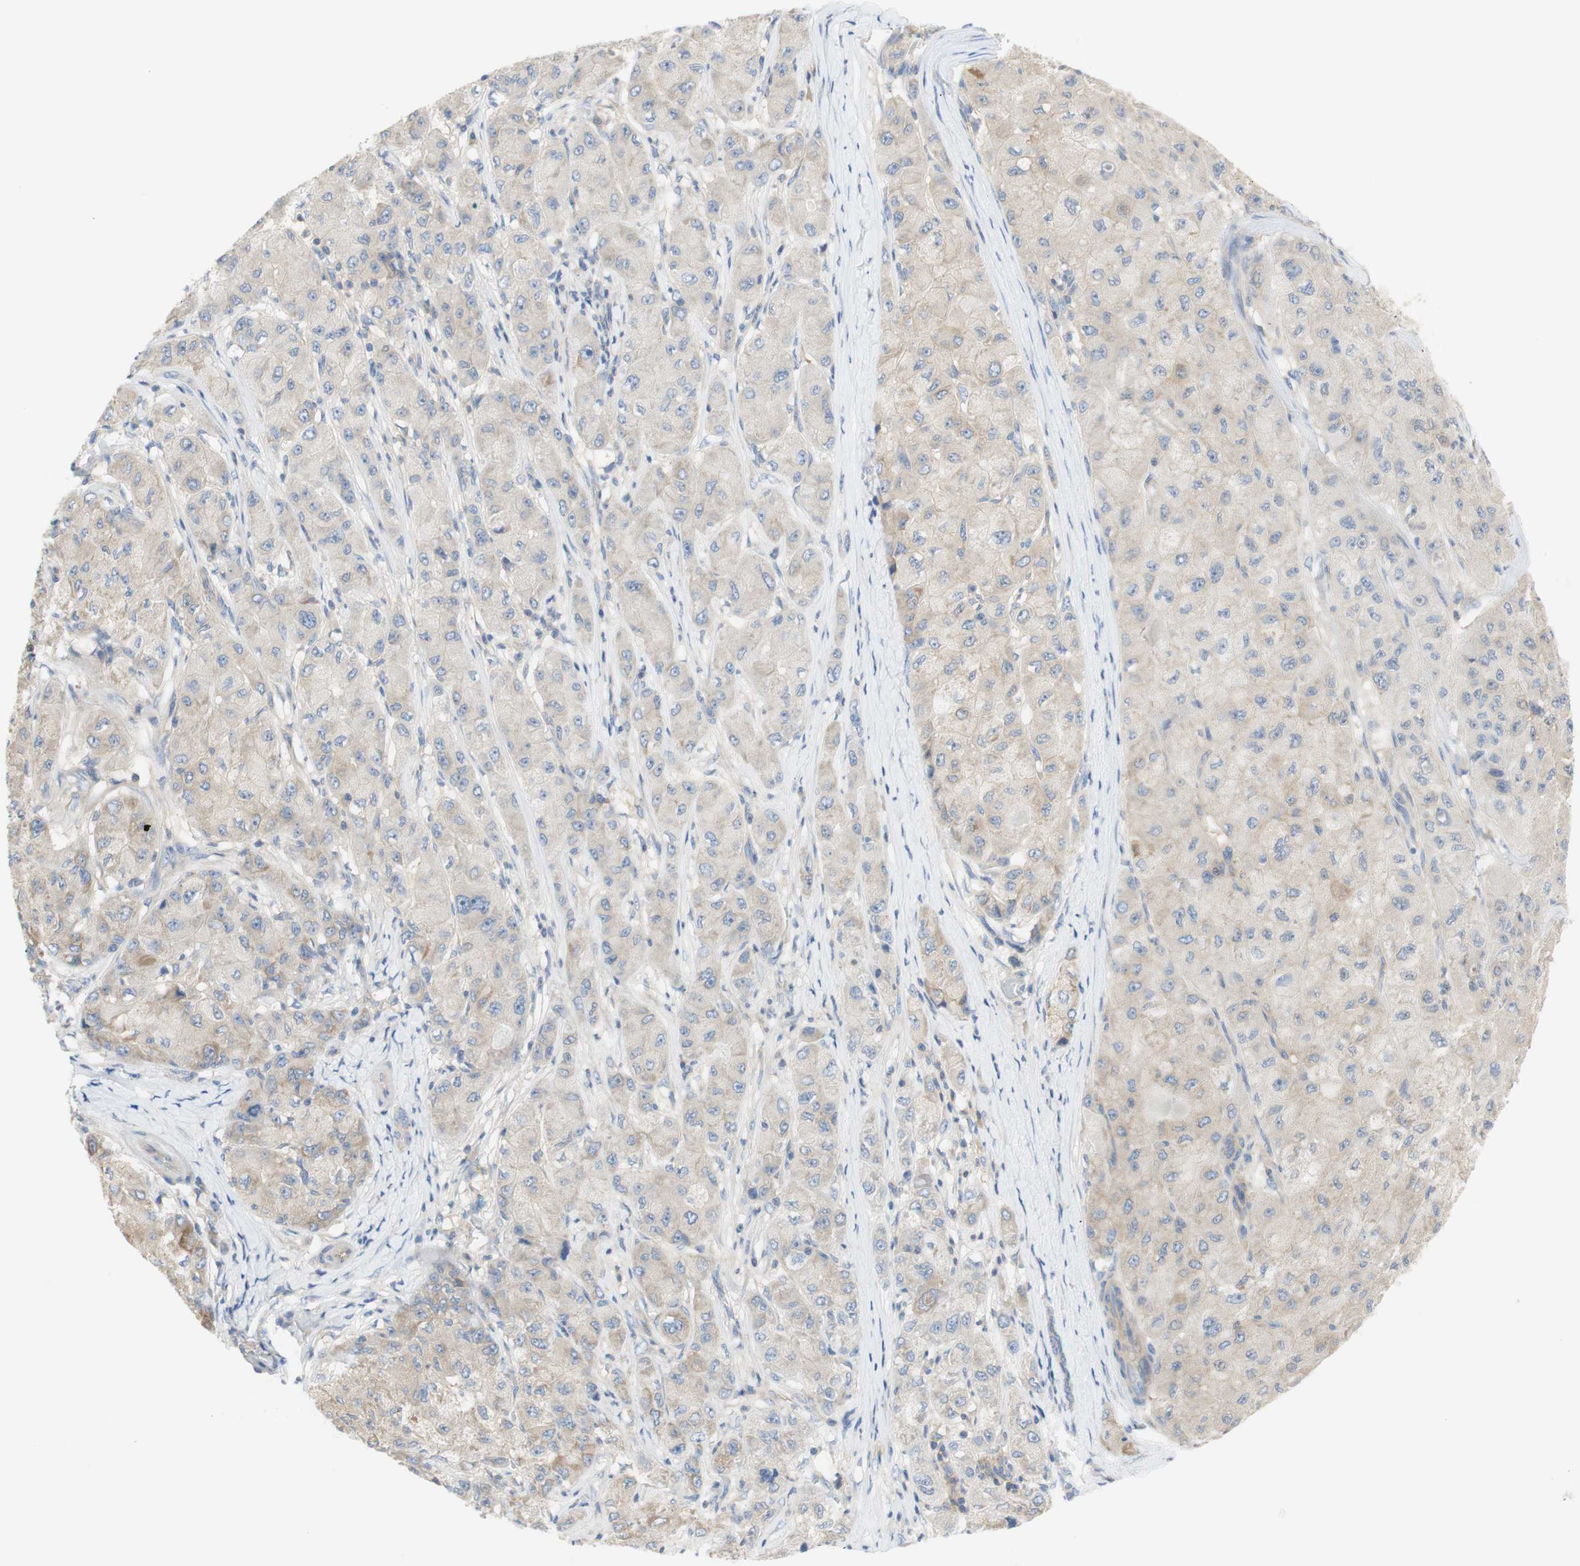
{"staining": {"intensity": "weak", "quantity": "25%-75%", "location": "cytoplasmic/membranous"}, "tissue": "liver cancer", "cell_type": "Tumor cells", "image_type": "cancer", "snomed": [{"axis": "morphology", "description": "Carcinoma, Hepatocellular, NOS"}, {"axis": "topography", "description": "Liver"}], "caption": "Protein expression analysis of human liver cancer reveals weak cytoplasmic/membranous staining in about 25%-75% of tumor cells.", "gene": "ATP2B1", "patient": {"sex": "male", "age": 80}}